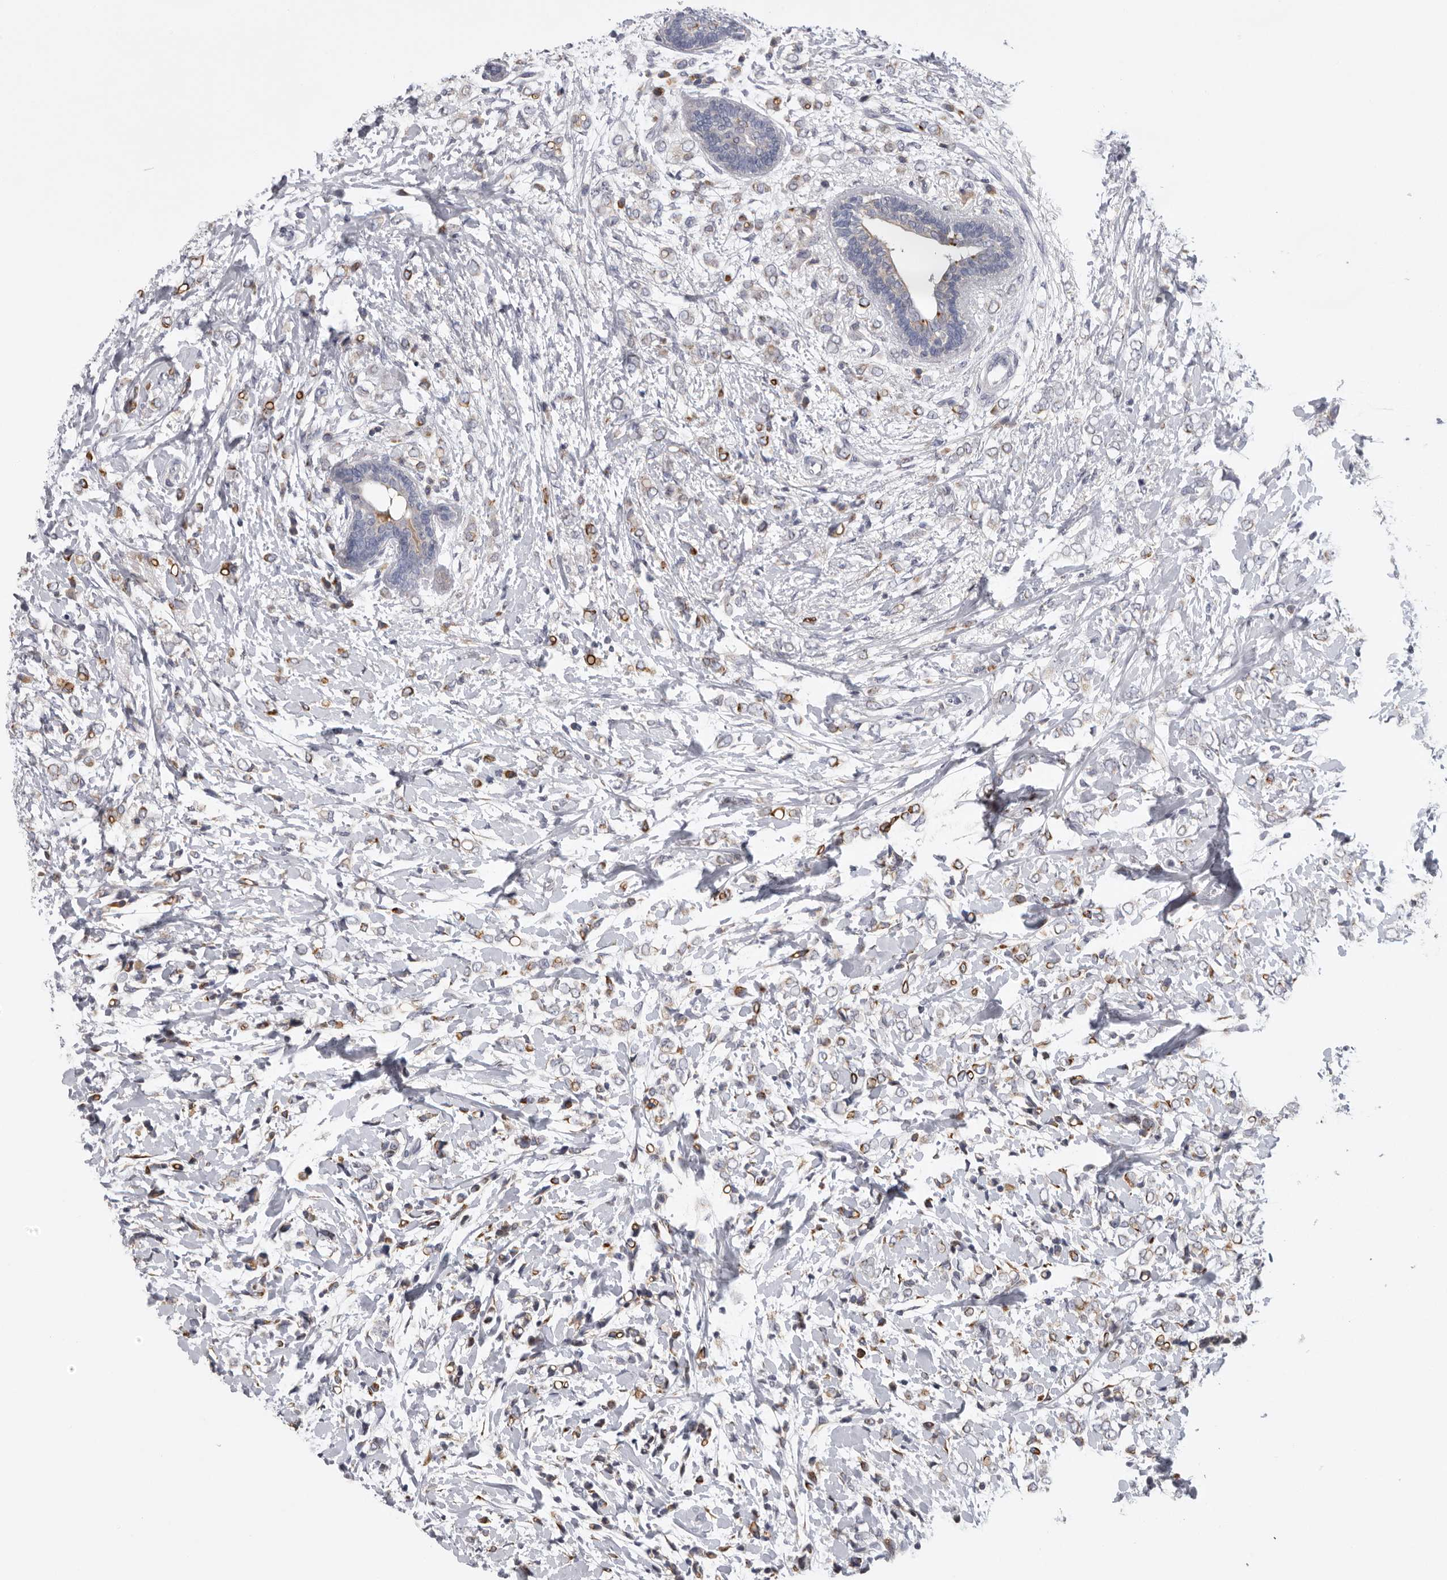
{"staining": {"intensity": "moderate", "quantity": "25%-75%", "location": "cytoplasmic/membranous"}, "tissue": "breast cancer", "cell_type": "Tumor cells", "image_type": "cancer", "snomed": [{"axis": "morphology", "description": "Normal tissue, NOS"}, {"axis": "morphology", "description": "Lobular carcinoma"}, {"axis": "topography", "description": "Breast"}], "caption": "Breast lobular carcinoma stained with a protein marker exhibits moderate staining in tumor cells.", "gene": "USP24", "patient": {"sex": "female", "age": 47}}